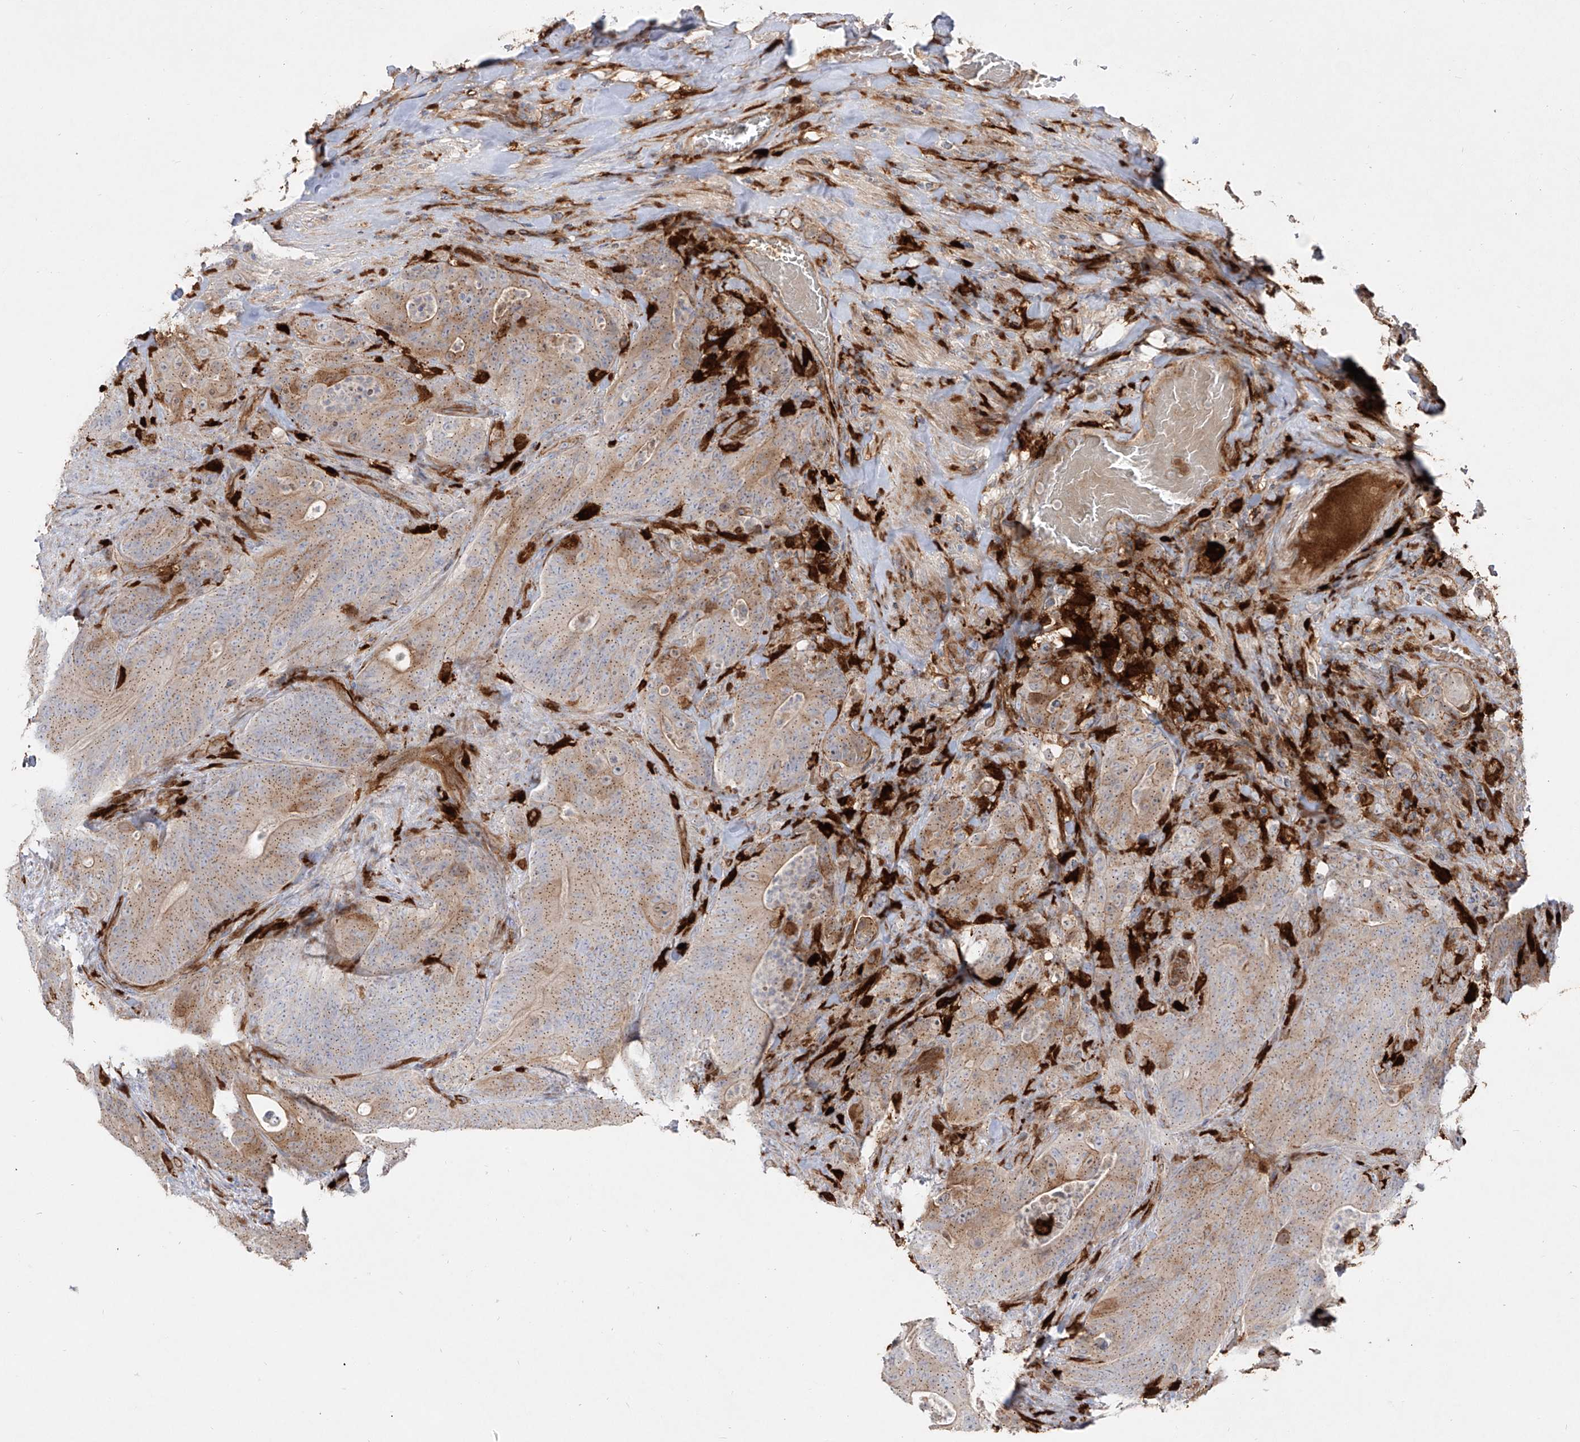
{"staining": {"intensity": "weak", "quantity": ">75%", "location": "cytoplasmic/membranous"}, "tissue": "colorectal cancer", "cell_type": "Tumor cells", "image_type": "cancer", "snomed": [{"axis": "morphology", "description": "Normal tissue, NOS"}, {"axis": "topography", "description": "Colon"}], "caption": "Human colorectal cancer stained with a brown dye exhibits weak cytoplasmic/membranous positive staining in approximately >75% of tumor cells.", "gene": "KYNU", "patient": {"sex": "female", "age": 82}}